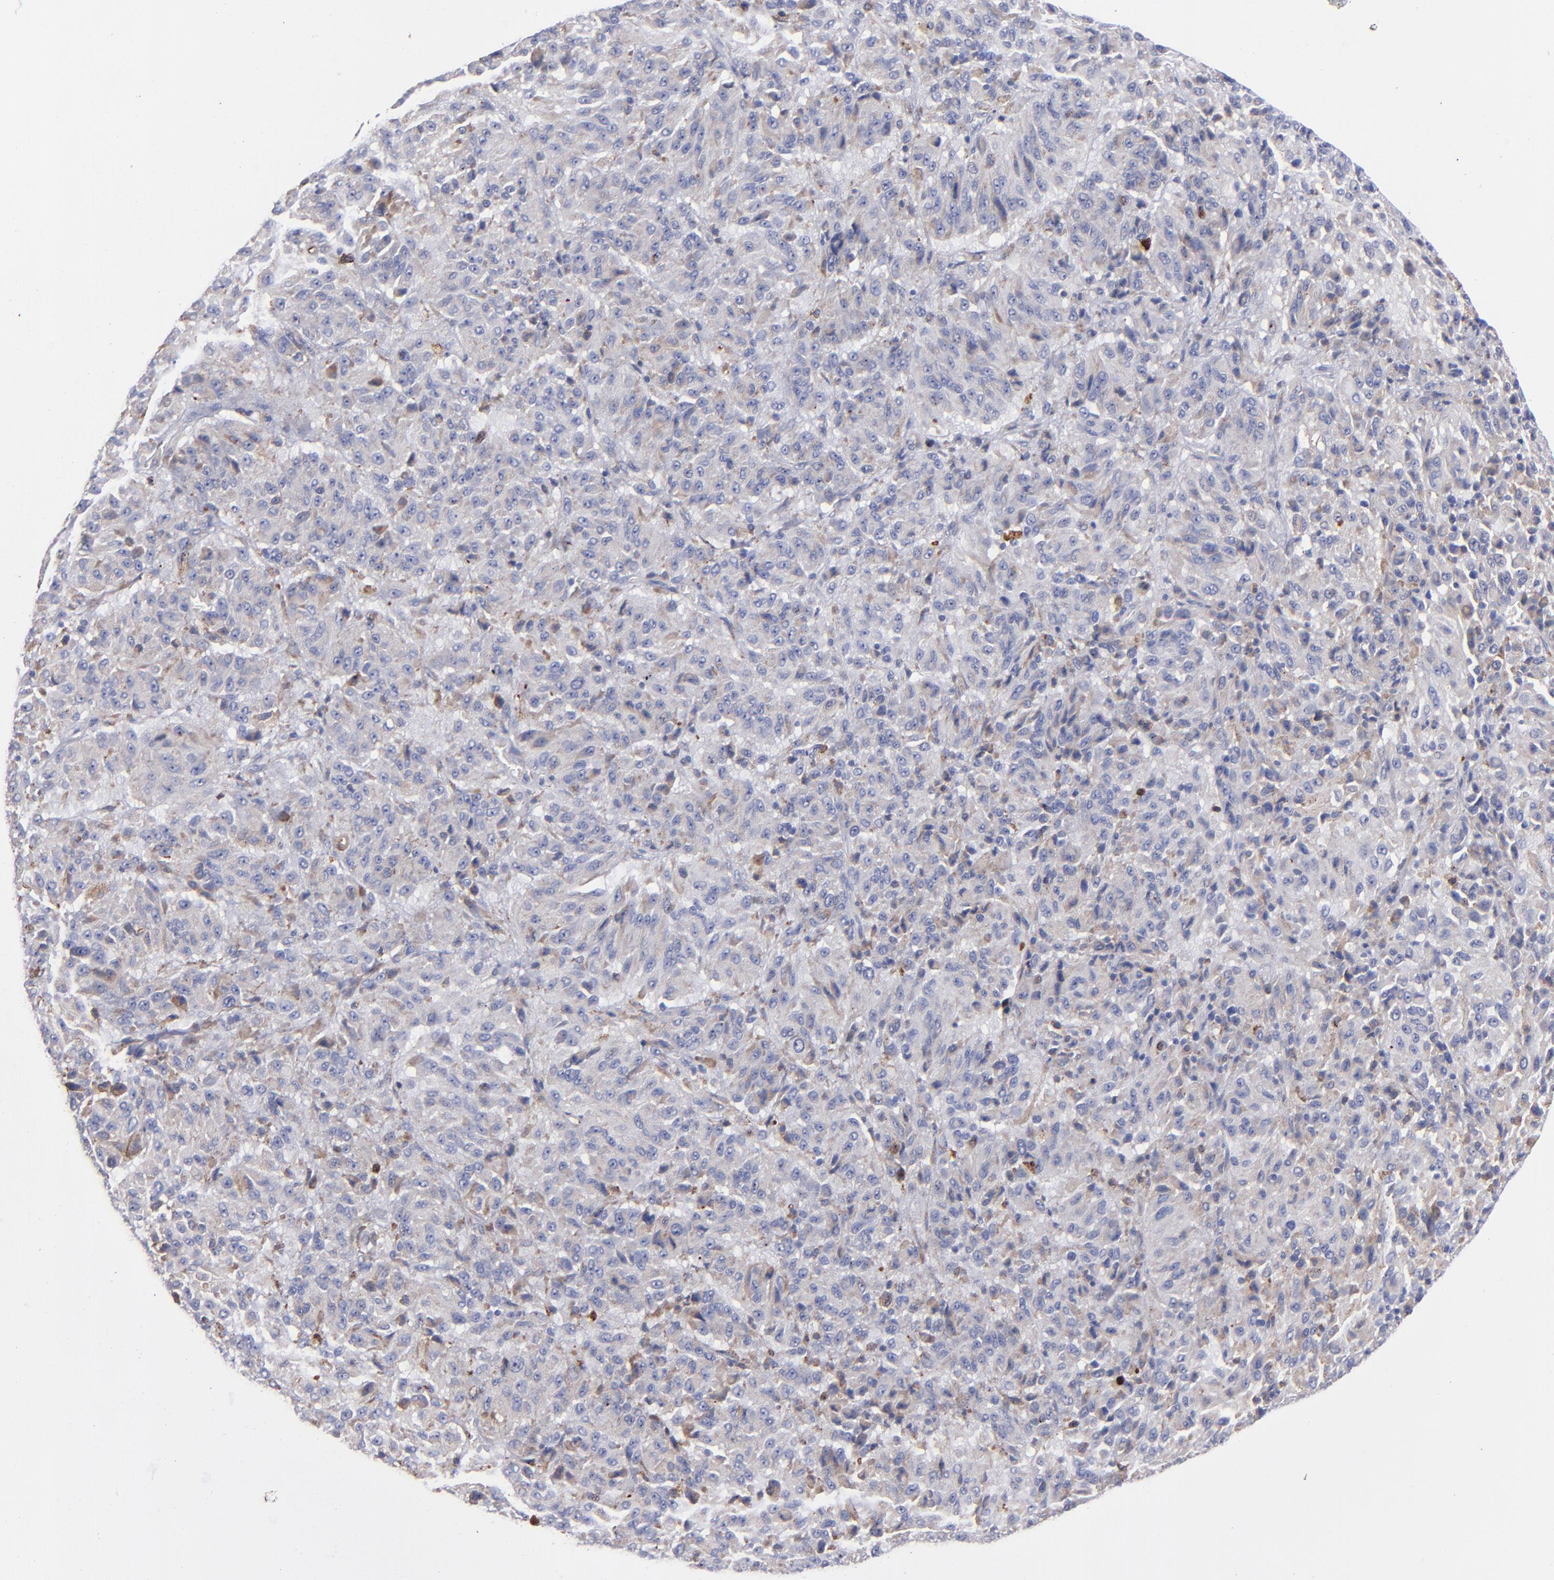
{"staining": {"intensity": "weak", "quantity": "25%-75%", "location": "cytoplasmic/membranous"}, "tissue": "melanoma", "cell_type": "Tumor cells", "image_type": "cancer", "snomed": [{"axis": "morphology", "description": "Malignant melanoma, Metastatic site"}, {"axis": "topography", "description": "Lung"}], "caption": "Immunohistochemical staining of human melanoma reveals weak cytoplasmic/membranous protein staining in approximately 25%-75% of tumor cells. (brown staining indicates protein expression, while blue staining denotes nuclei).", "gene": "MFGE8", "patient": {"sex": "male", "age": 64}}